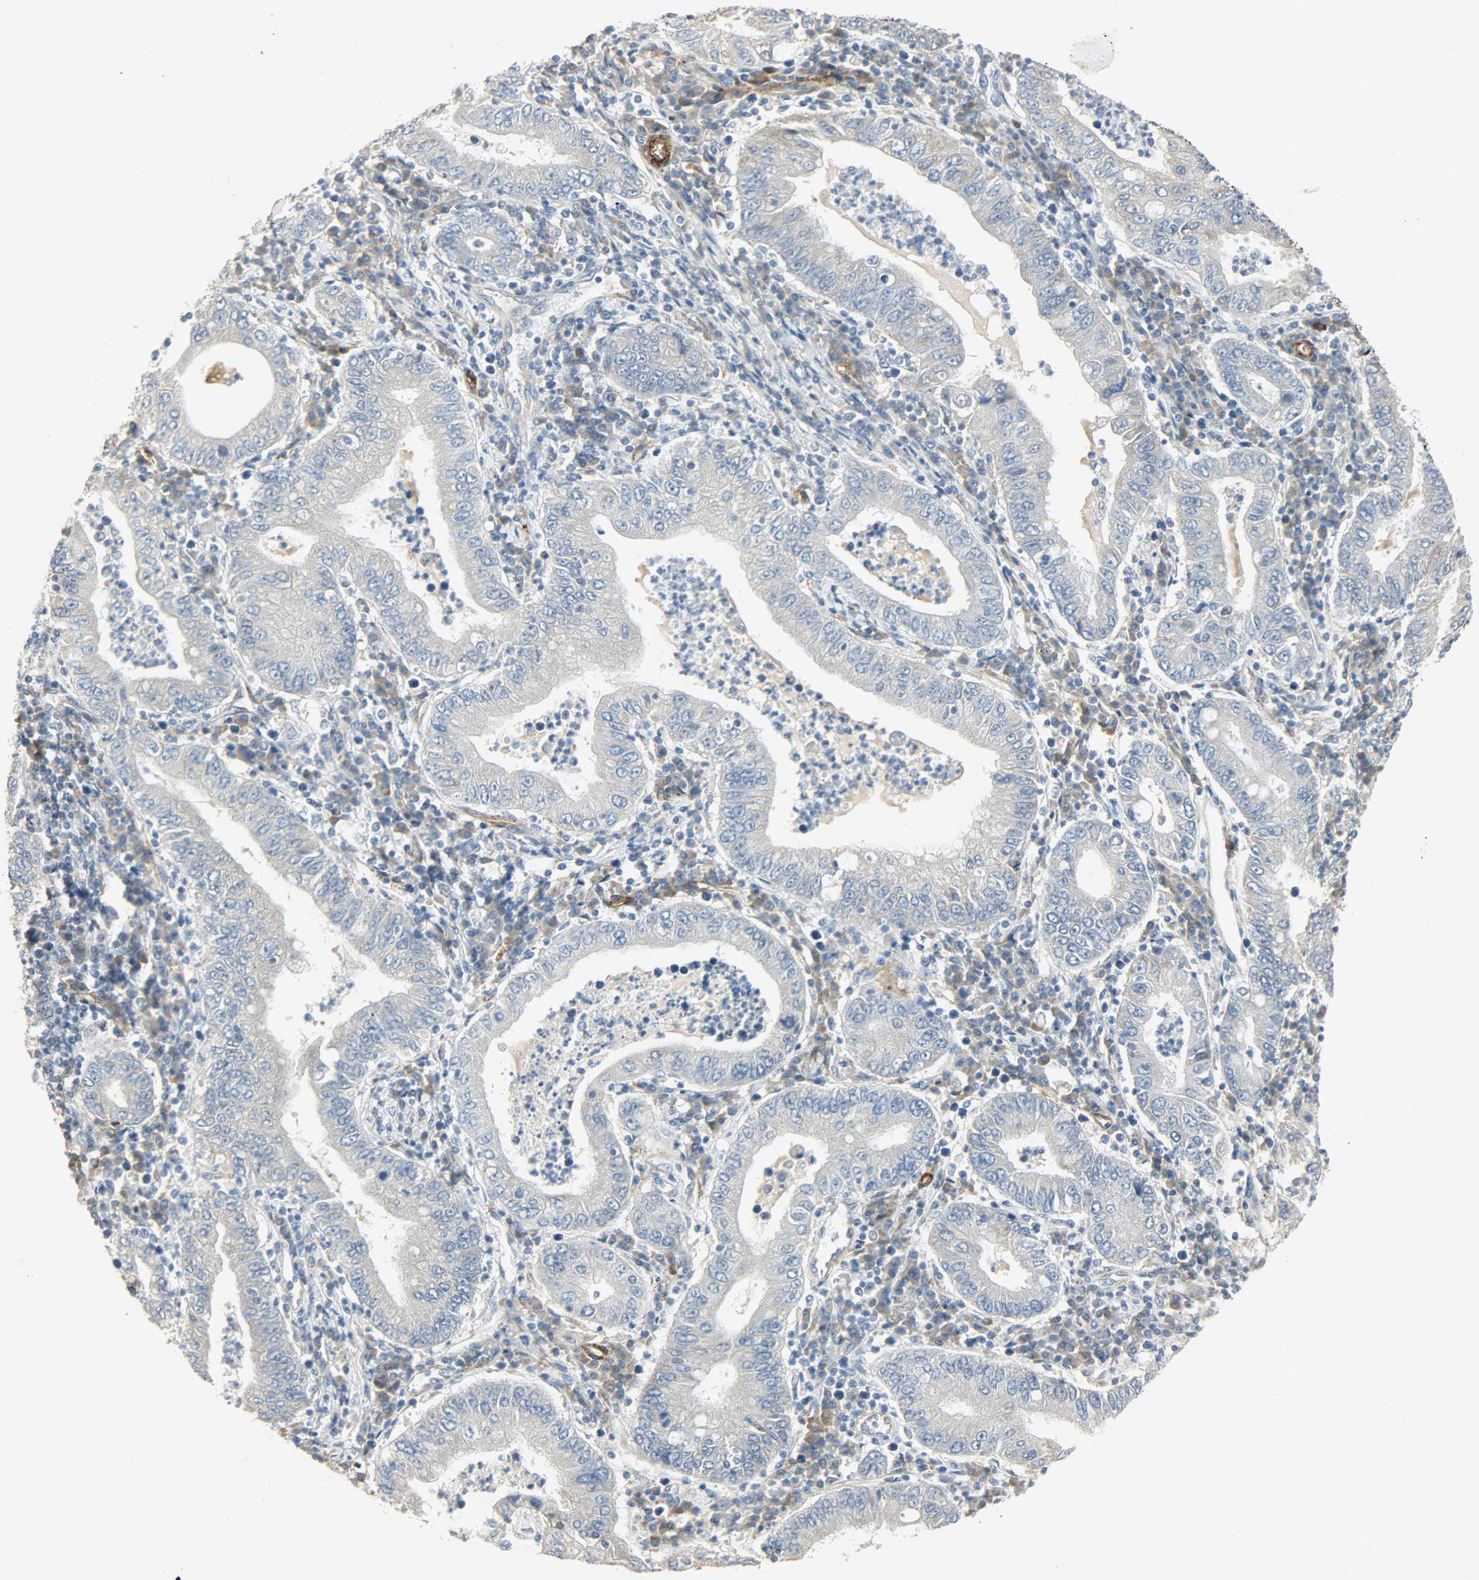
{"staining": {"intensity": "negative", "quantity": "none", "location": "none"}, "tissue": "stomach cancer", "cell_type": "Tumor cells", "image_type": "cancer", "snomed": [{"axis": "morphology", "description": "Normal tissue, NOS"}, {"axis": "morphology", "description": "Adenocarcinoma, NOS"}, {"axis": "topography", "description": "Esophagus"}, {"axis": "topography", "description": "Stomach, upper"}, {"axis": "topography", "description": "Peripheral nerve tissue"}], "caption": "Photomicrograph shows no significant protein staining in tumor cells of adenocarcinoma (stomach).", "gene": "ENPEP", "patient": {"sex": "male", "age": 62}}